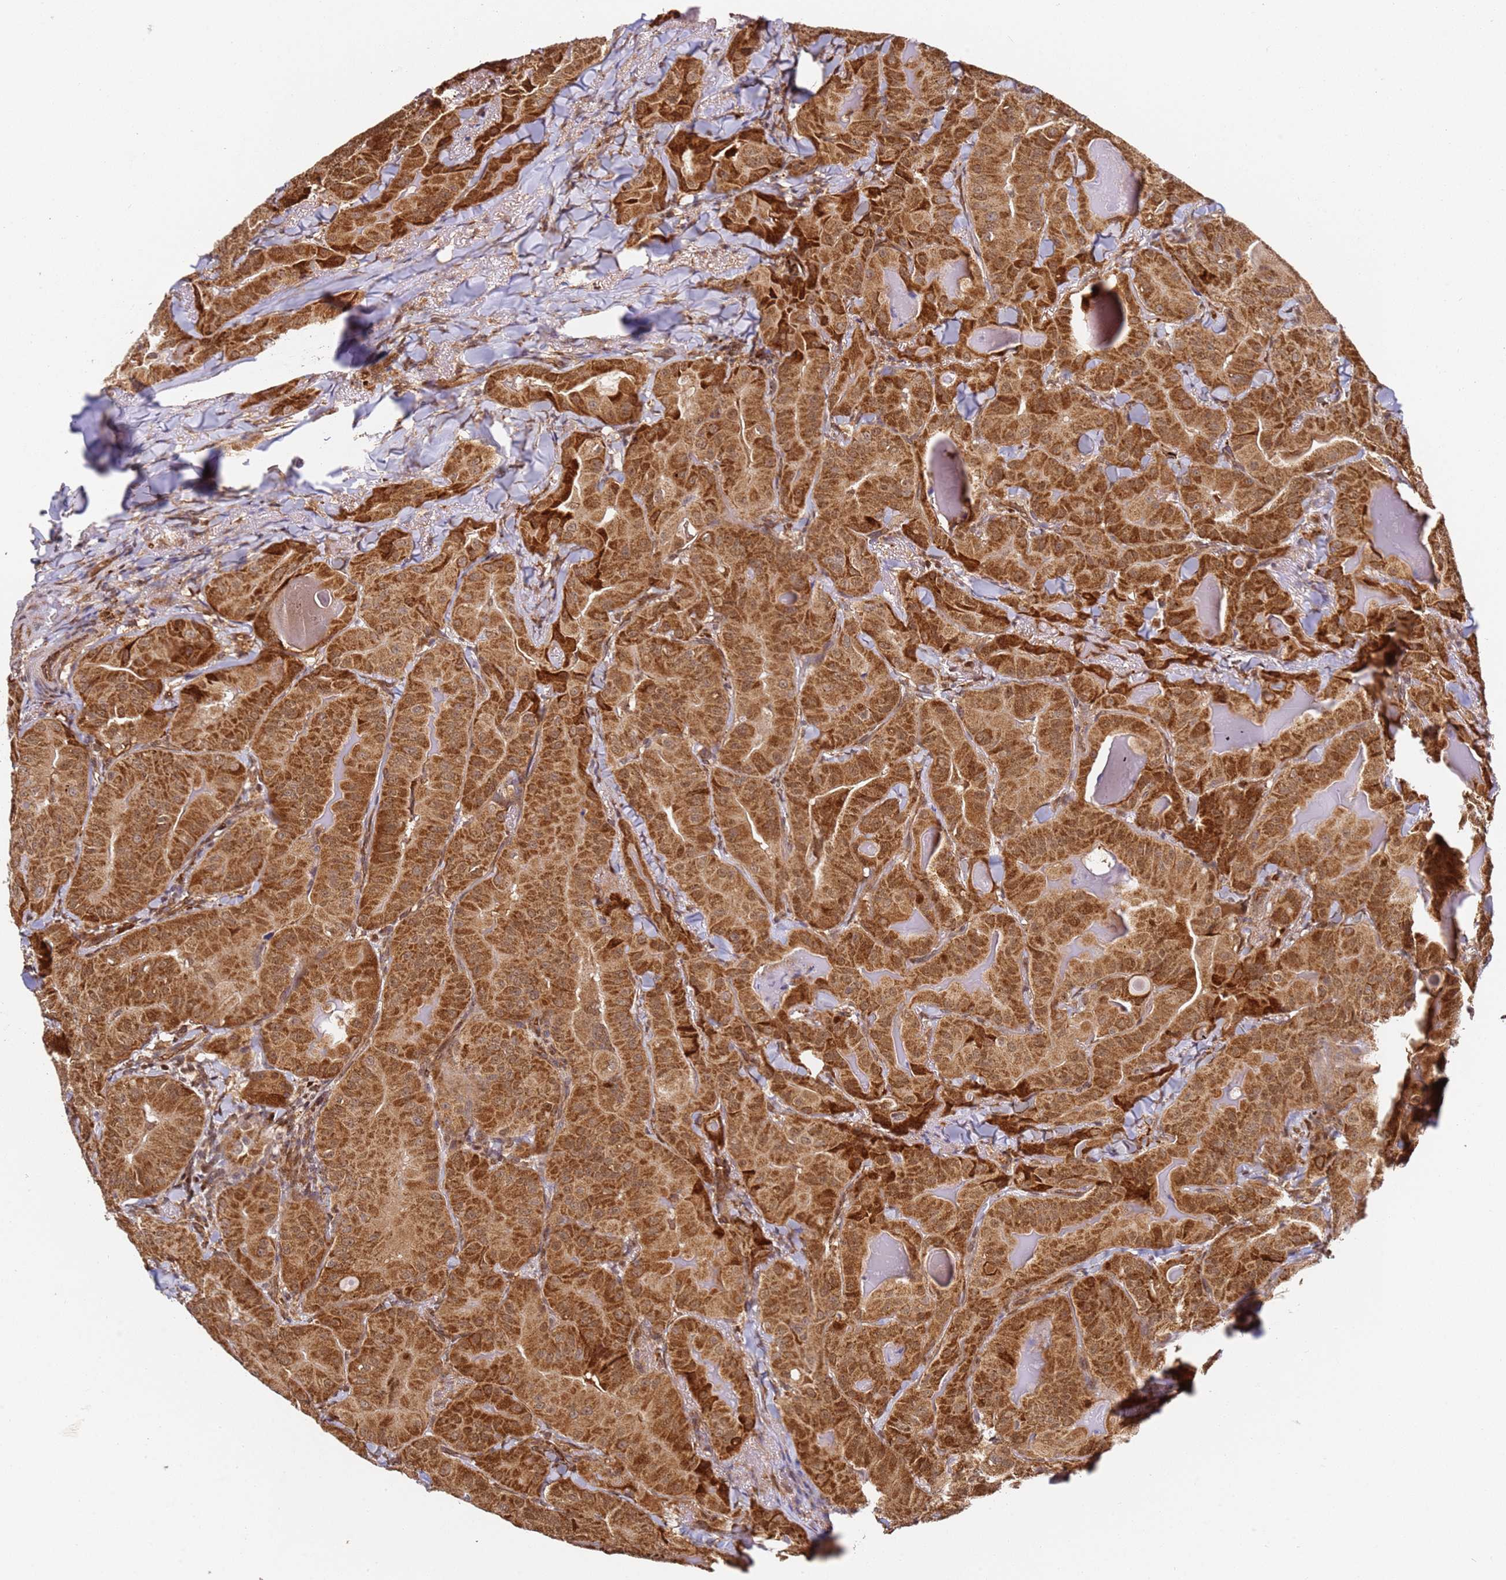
{"staining": {"intensity": "strong", "quantity": ">75%", "location": "cytoplasmic/membranous,nuclear"}, "tissue": "thyroid cancer", "cell_type": "Tumor cells", "image_type": "cancer", "snomed": [{"axis": "morphology", "description": "Papillary adenocarcinoma, NOS"}, {"axis": "topography", "description": "Thyroid gland"}], "caption": "Immunohistochemistry of papillary adenocarcinoma (thyroid) exhibits high levels of strong cytoplasmic/membranous and nuclear staining in about >75% of tumor cells.", "gene": "SMOX", "patient": {"sex": "female", "age": 68}}